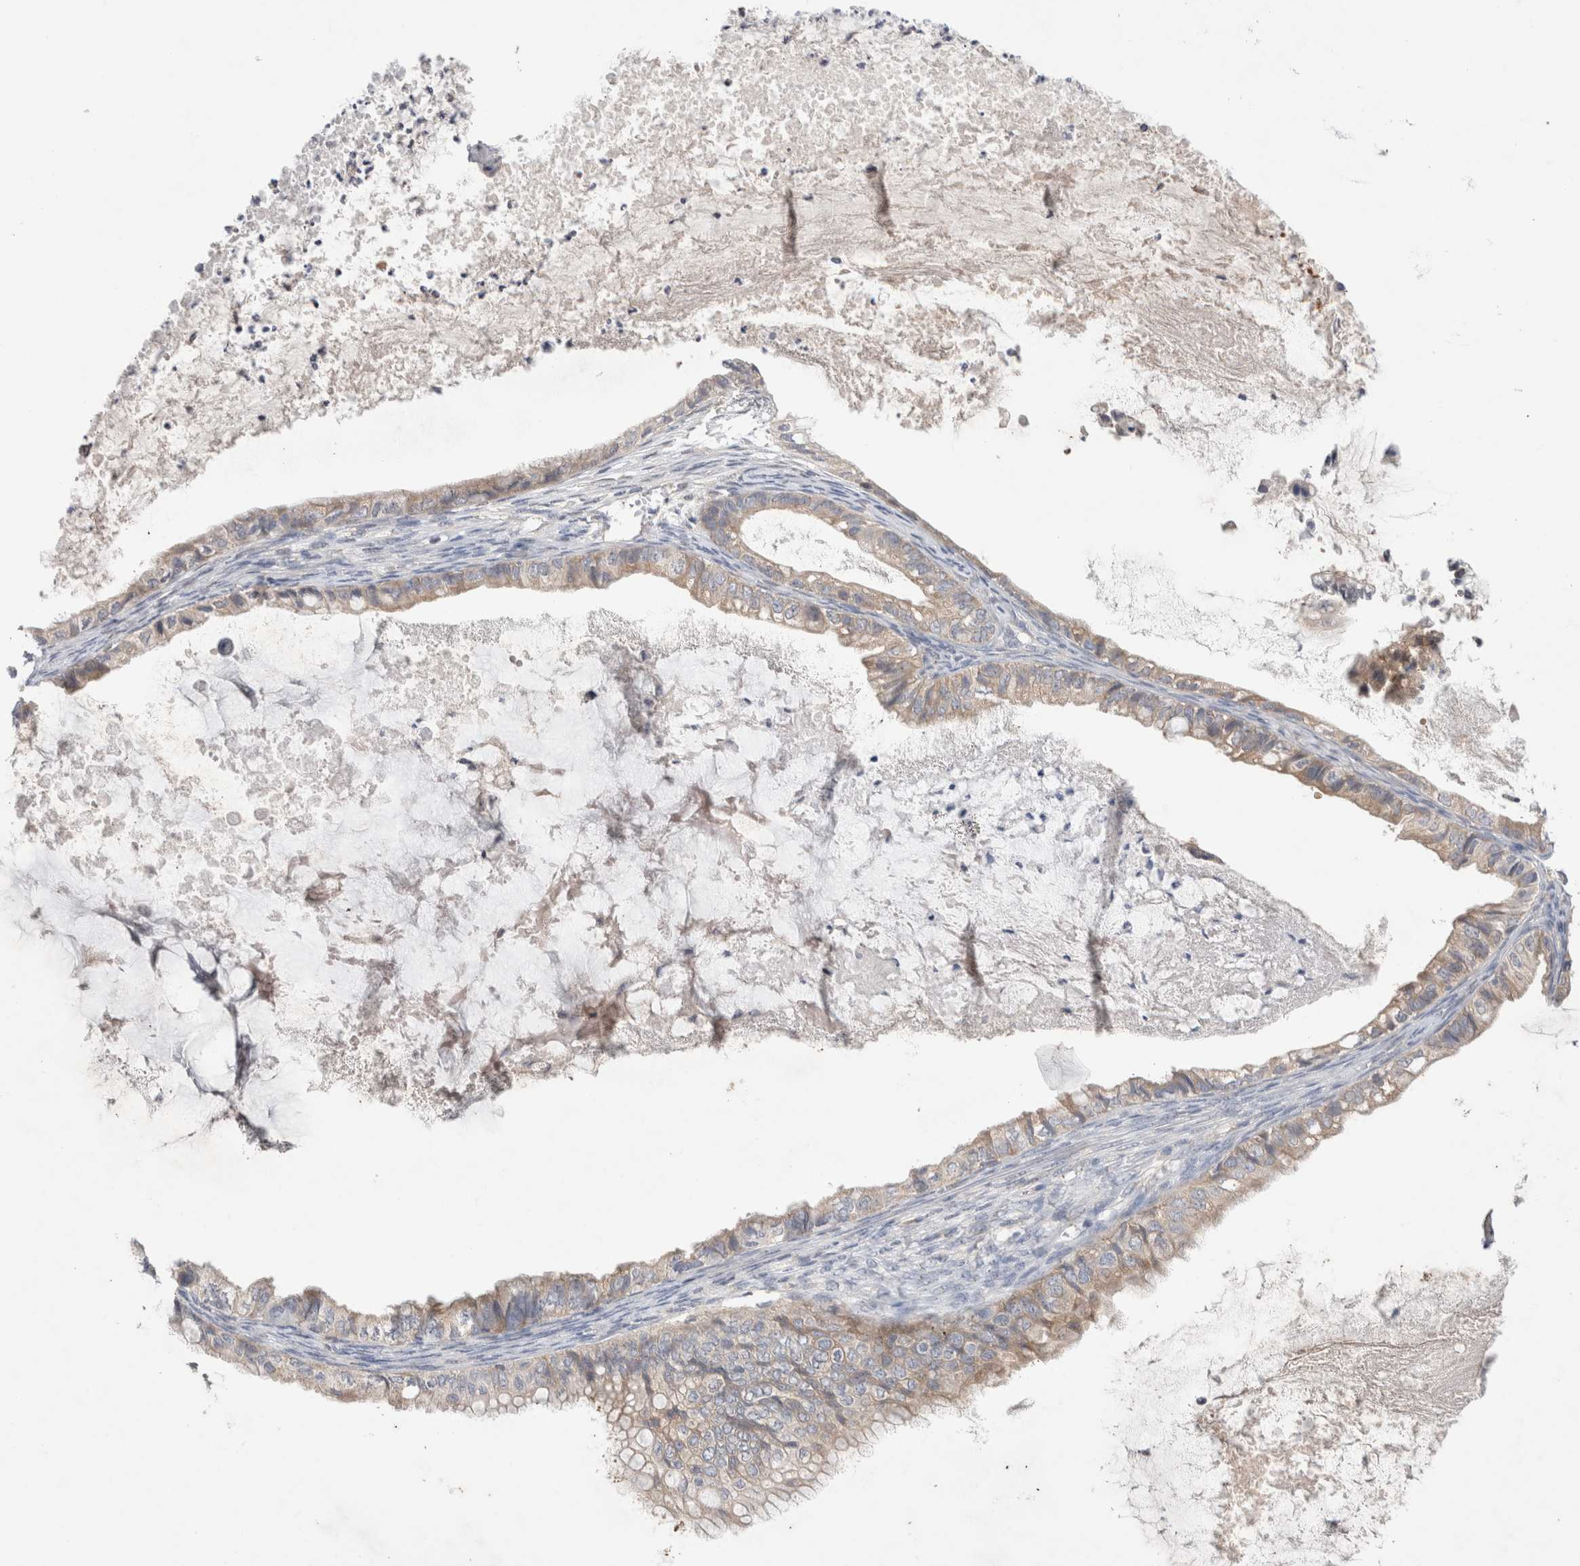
{"staining": {"intensity": "weak", "quantity": "25%-75%", "location": "cytoplasmic/membranous"}, "tissue": "ovarian cancer", "cell_type": "Tumor cells", "image_type": "cancer", "snomed": [{"axis": "morphology", "description": "Cystadenocarcinoma, mucinous, NOS"}, {"axis": "topography", "description": "Ovary"}], "caption": "Mucinous cystadenocarcinoma (ovarian) was stained to show a protein in brown. There is low levels of weak cytoplasmic/membranous staining in about 25%-75% of tumor cells.", "gene": "IFT74", "patient": {"sex": "female", "age": 80}}